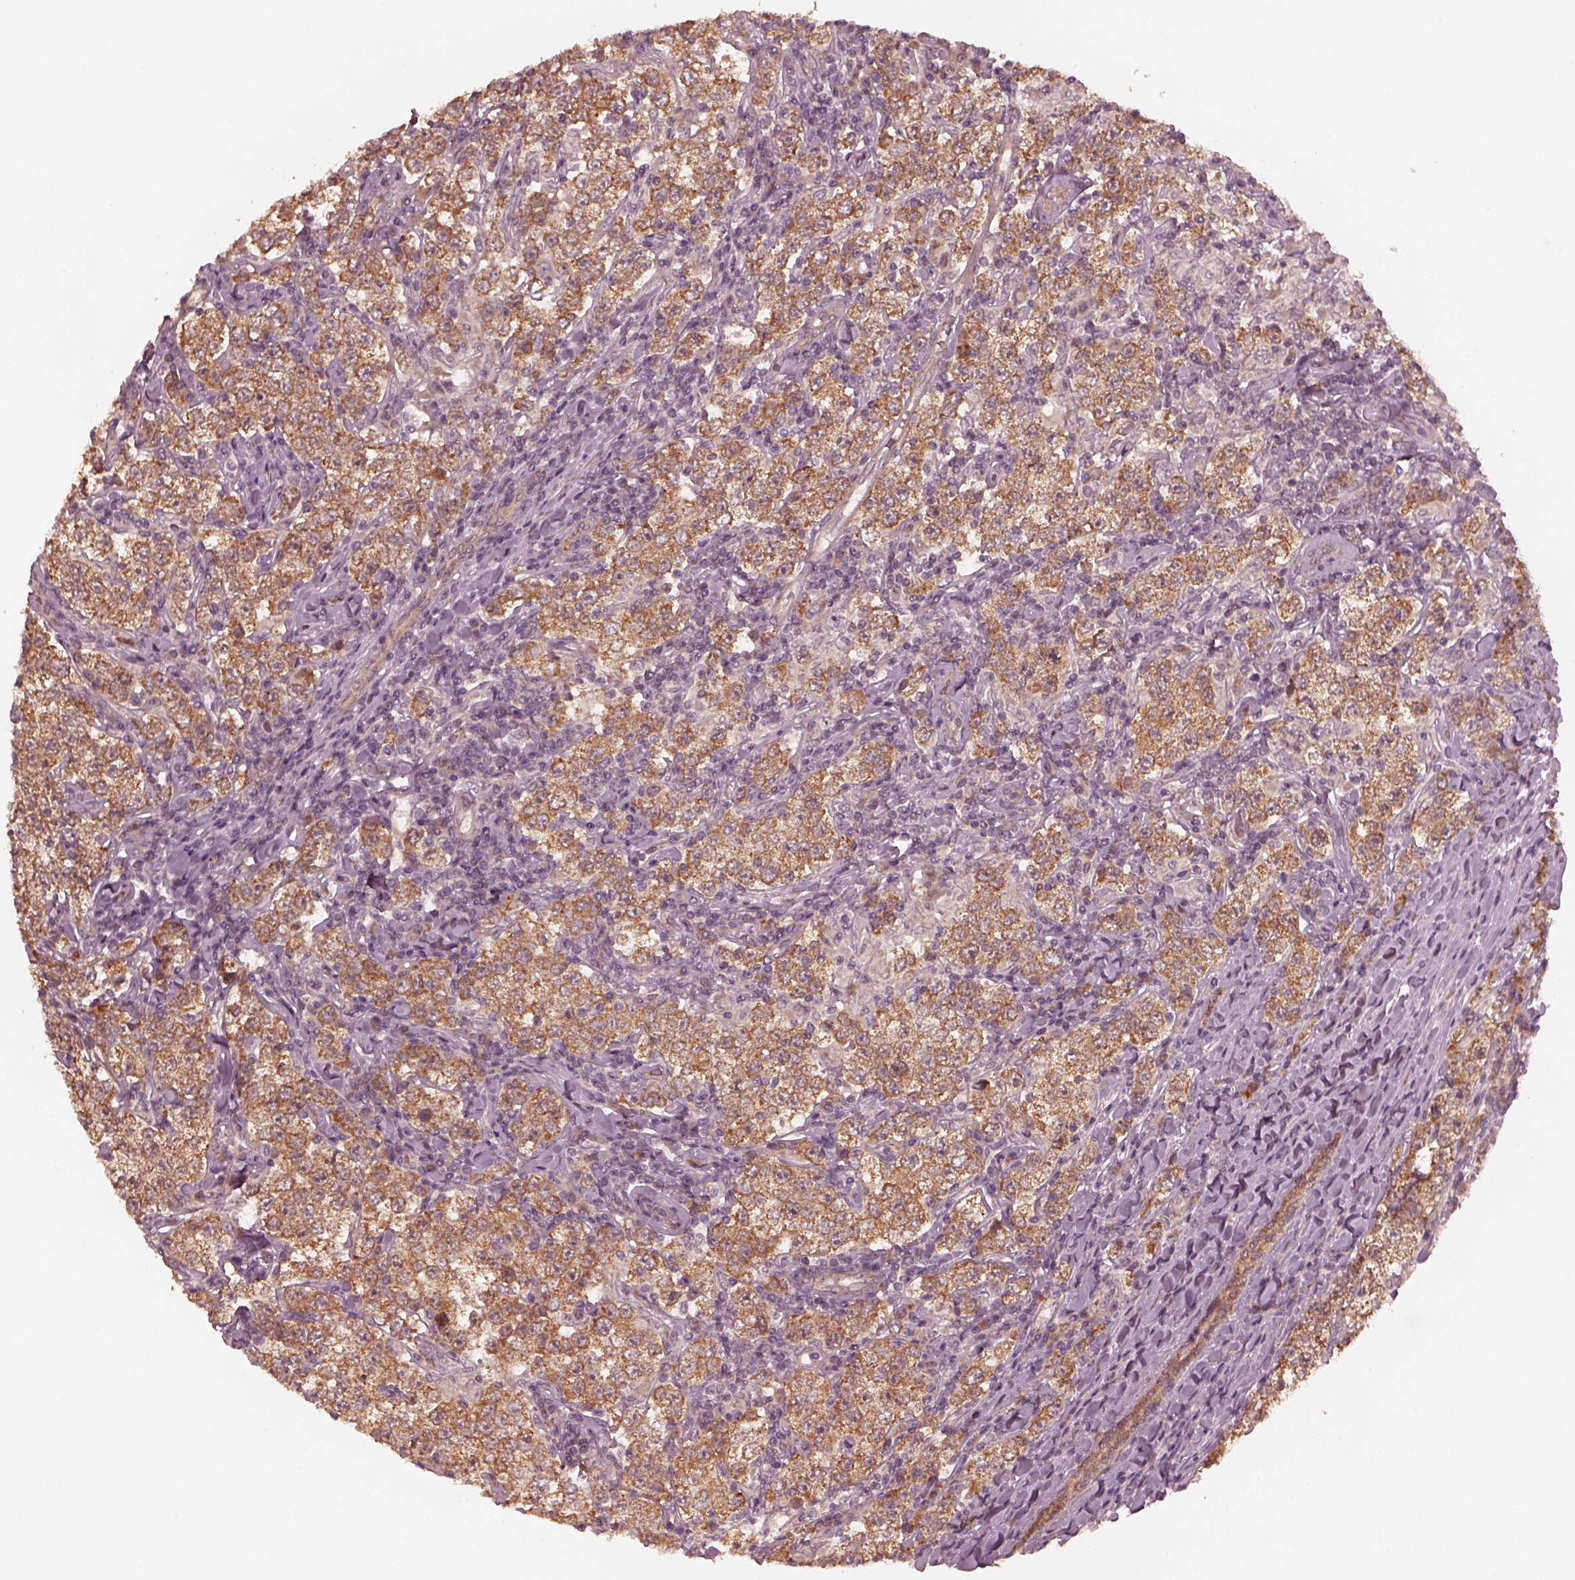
{"staining": {"intensity": "moderate", "quantity": ">75%", "location": "cytoplasmic/membranous"}, "tissue": "testis cancer", "cell_type": "Tumor cells", "image_type": "cancer", "snomed": [{"axis": "morphology", "description": "Seminoma, NOS"}, {"axis": "morphology", "description": "Carcinoma, Embryonal, NOS"}, {"axis": "topography", "description": "Testis"}], "caption": "Protein staining shows moderate cytoplasmic/membranous staining in about >75% of tumor cells in testis cancer. Immunohistochemistry stains the protein in brown and the nuclei are stained blue.", "gene": "FAF2", "patient": {"sex": "male", "age": 41}}